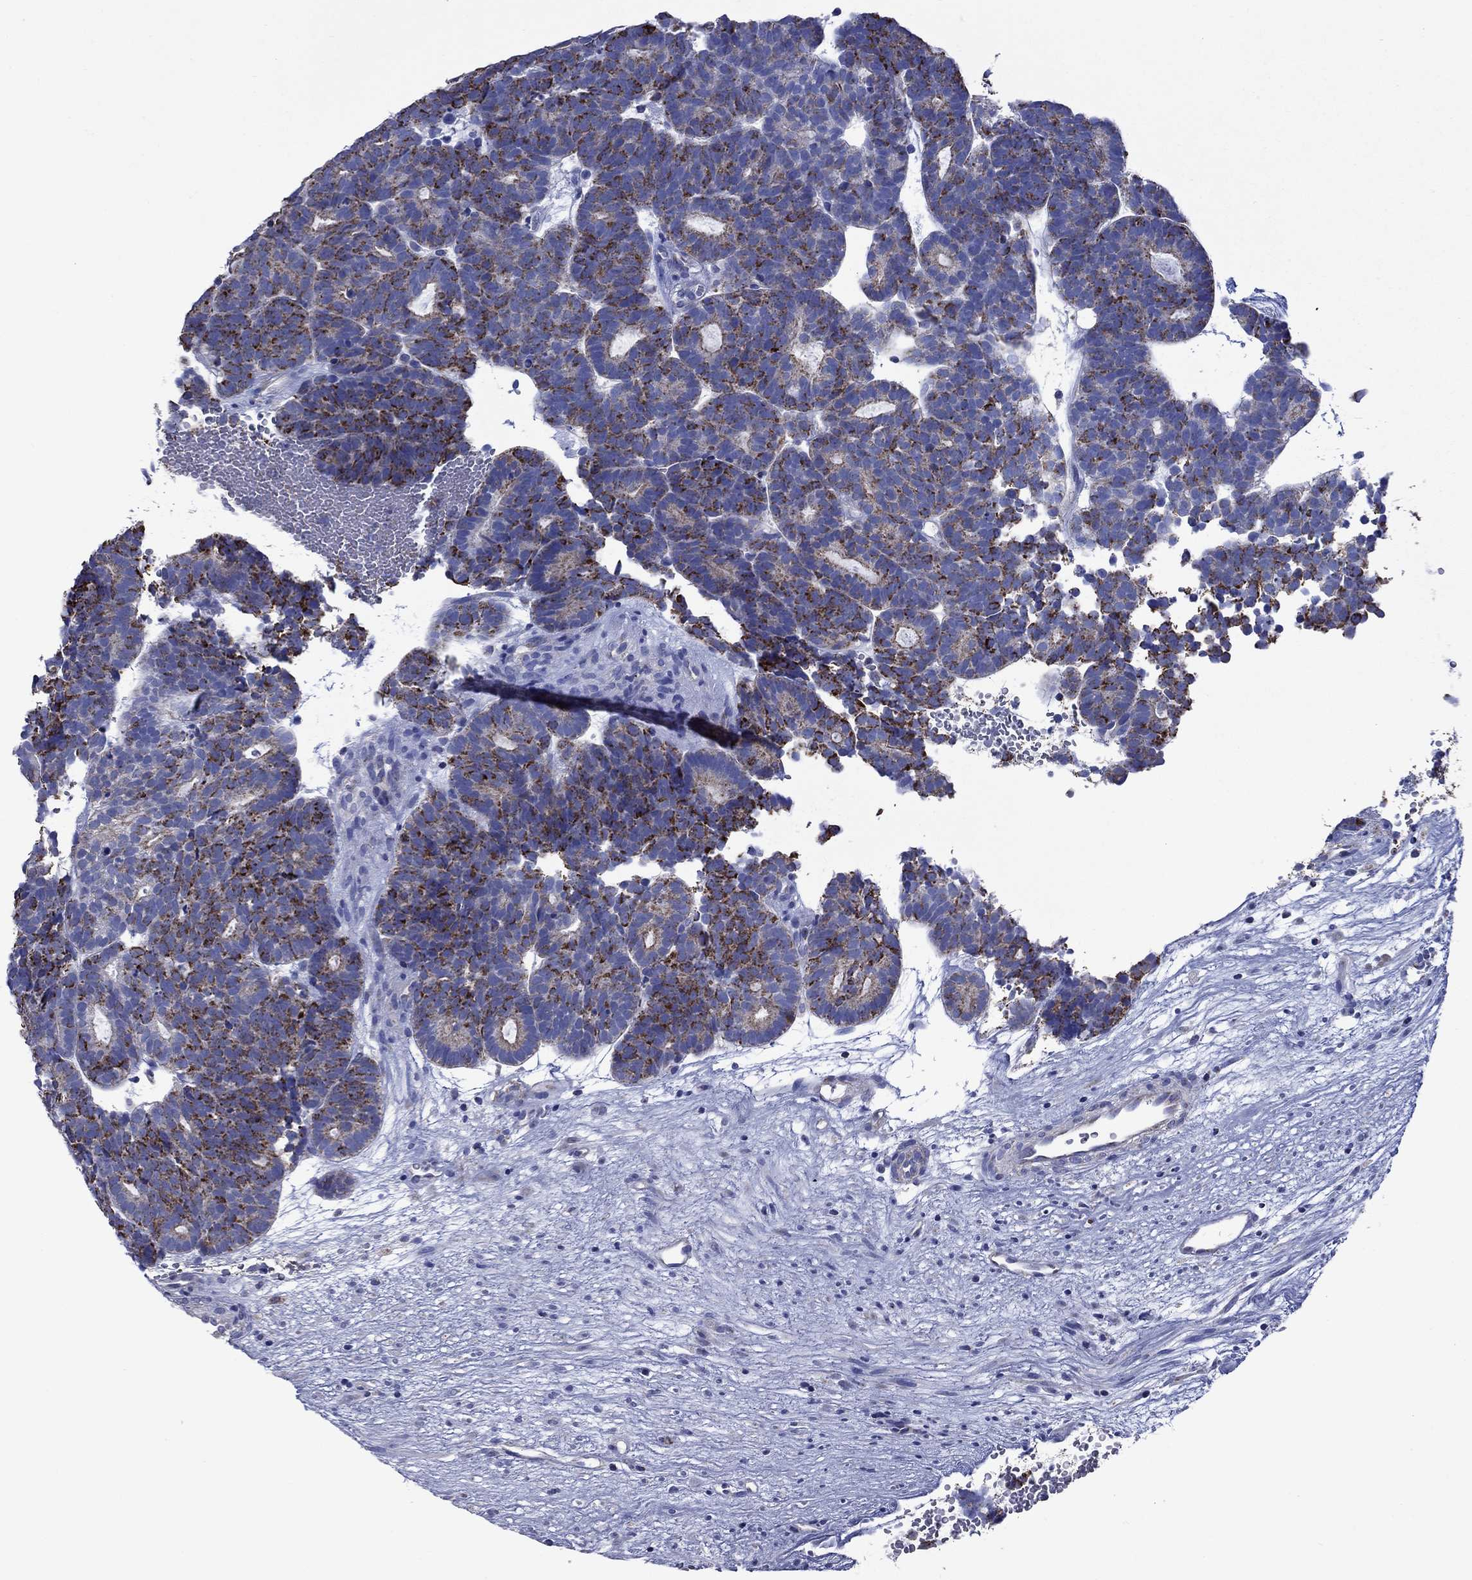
{"staining": {"intensity": "strong", "quantity": "25%-75%", "location": "cytoplasmic/membranous"}, "tissue": "head and neck cancer", "cell_type": "Tumor cells", "image_type": "cancer", "snomed": [{"axis": "morphology", "description": "Adenocarcinoma, NOS"}, {"axis": "topography", "description": "Head-Neck"}], "caption": "The histopathology image reveals staining of head and neck cancer (adenocarcinoma), revealing strong cytoplasmic/membranous protein expression (brown color) within tumor cells.", "gene": "ACADSB", "patient": {"sex": "female", "age": 81}}